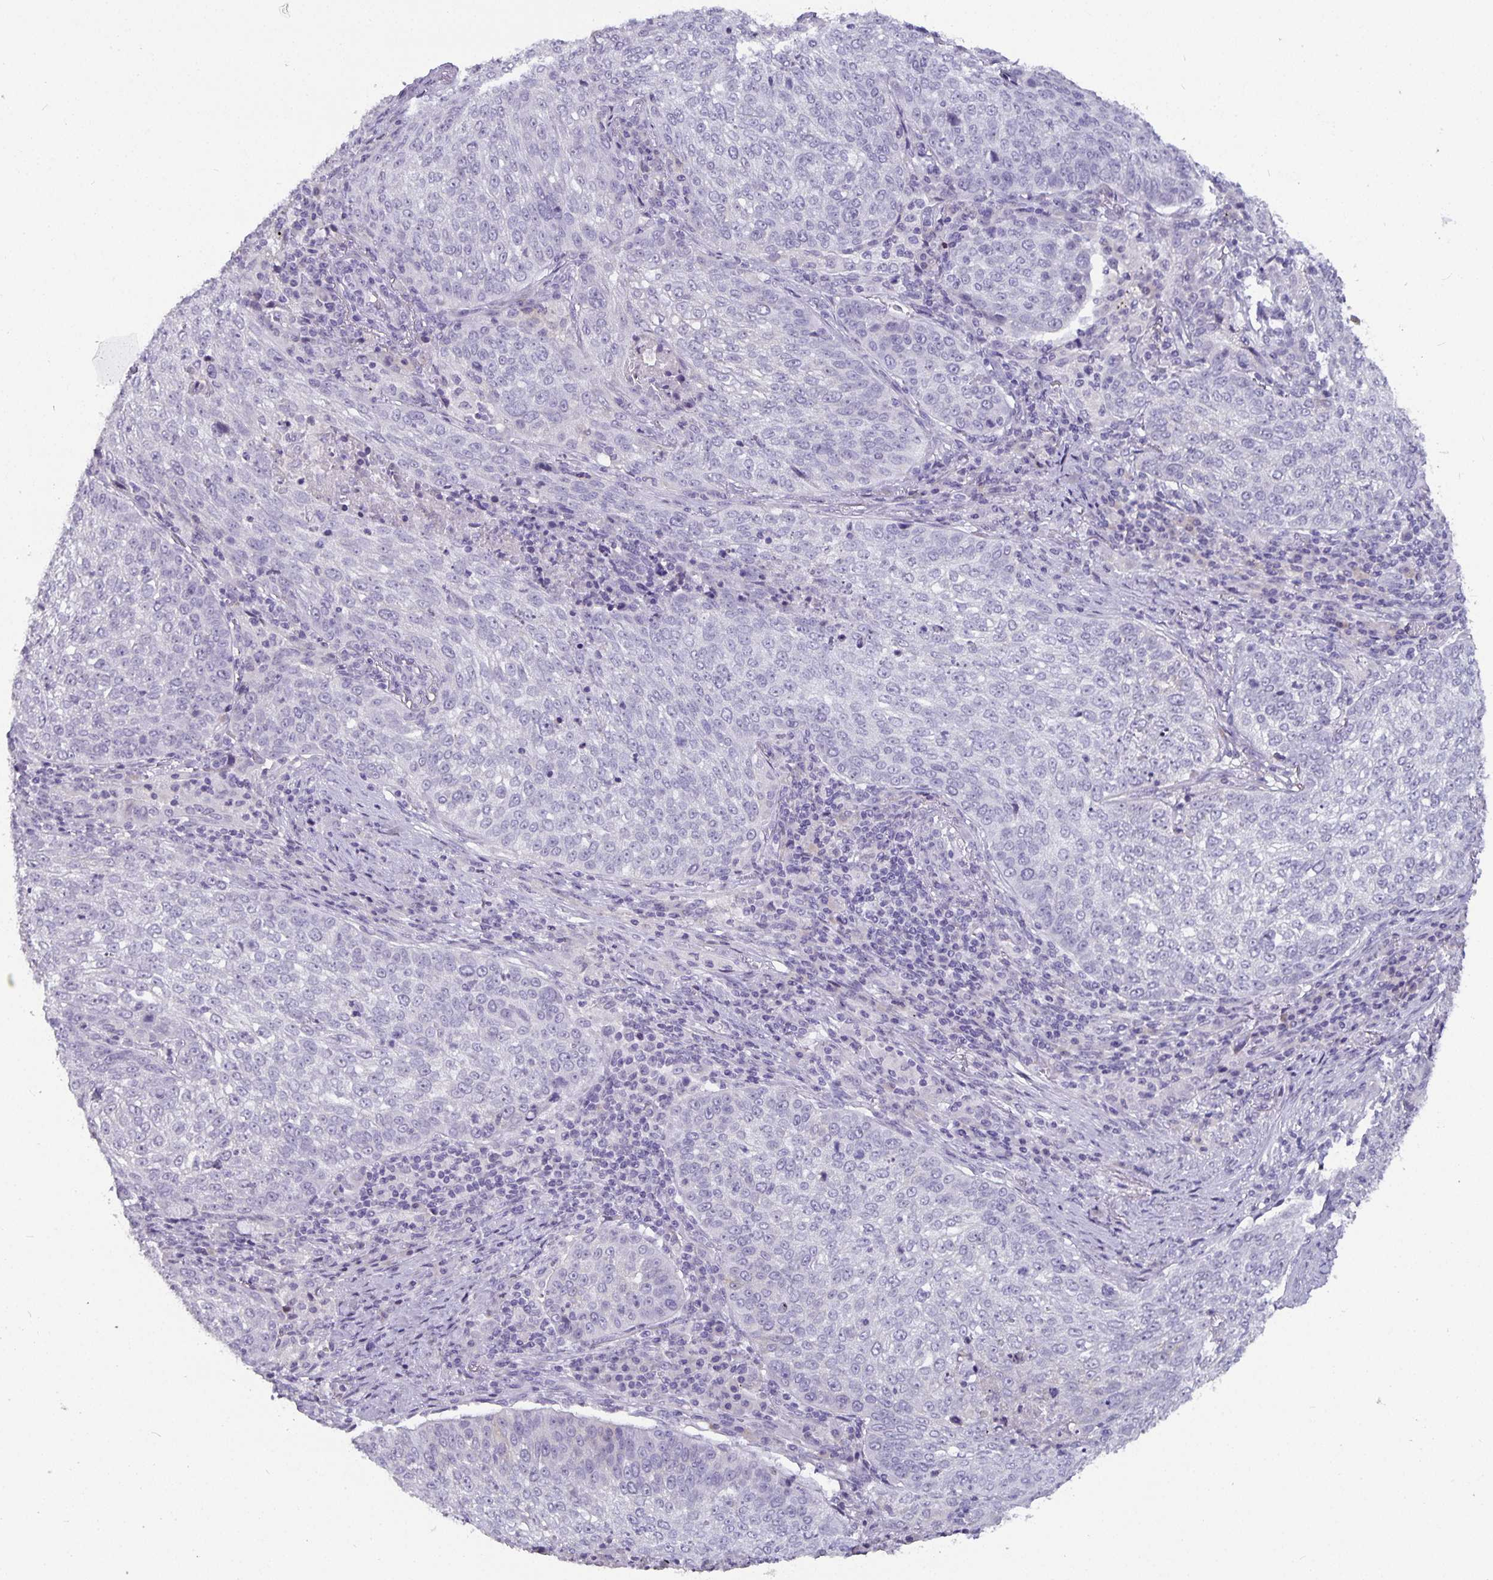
{"staining": {"intensity": "negative", "quantity": "none", "location": "none"}, "tissue": "lung cancer", "cell_type": "Tumor cells", "image_type": "cancer", "snomed": [{"axis": "morphology", "description": "Squamous cell carcinoma, NOS"}, {"axis": "topography", "description": "Lung"}], "caption": "Lung cancer (squamous cell carcinoma) was stained to show a protein in brown. There is no significant expression in tumor cells. Nuclei are stained in blue.", "gene": "CA12", "patient": {"sex": "male", "age": 63}}